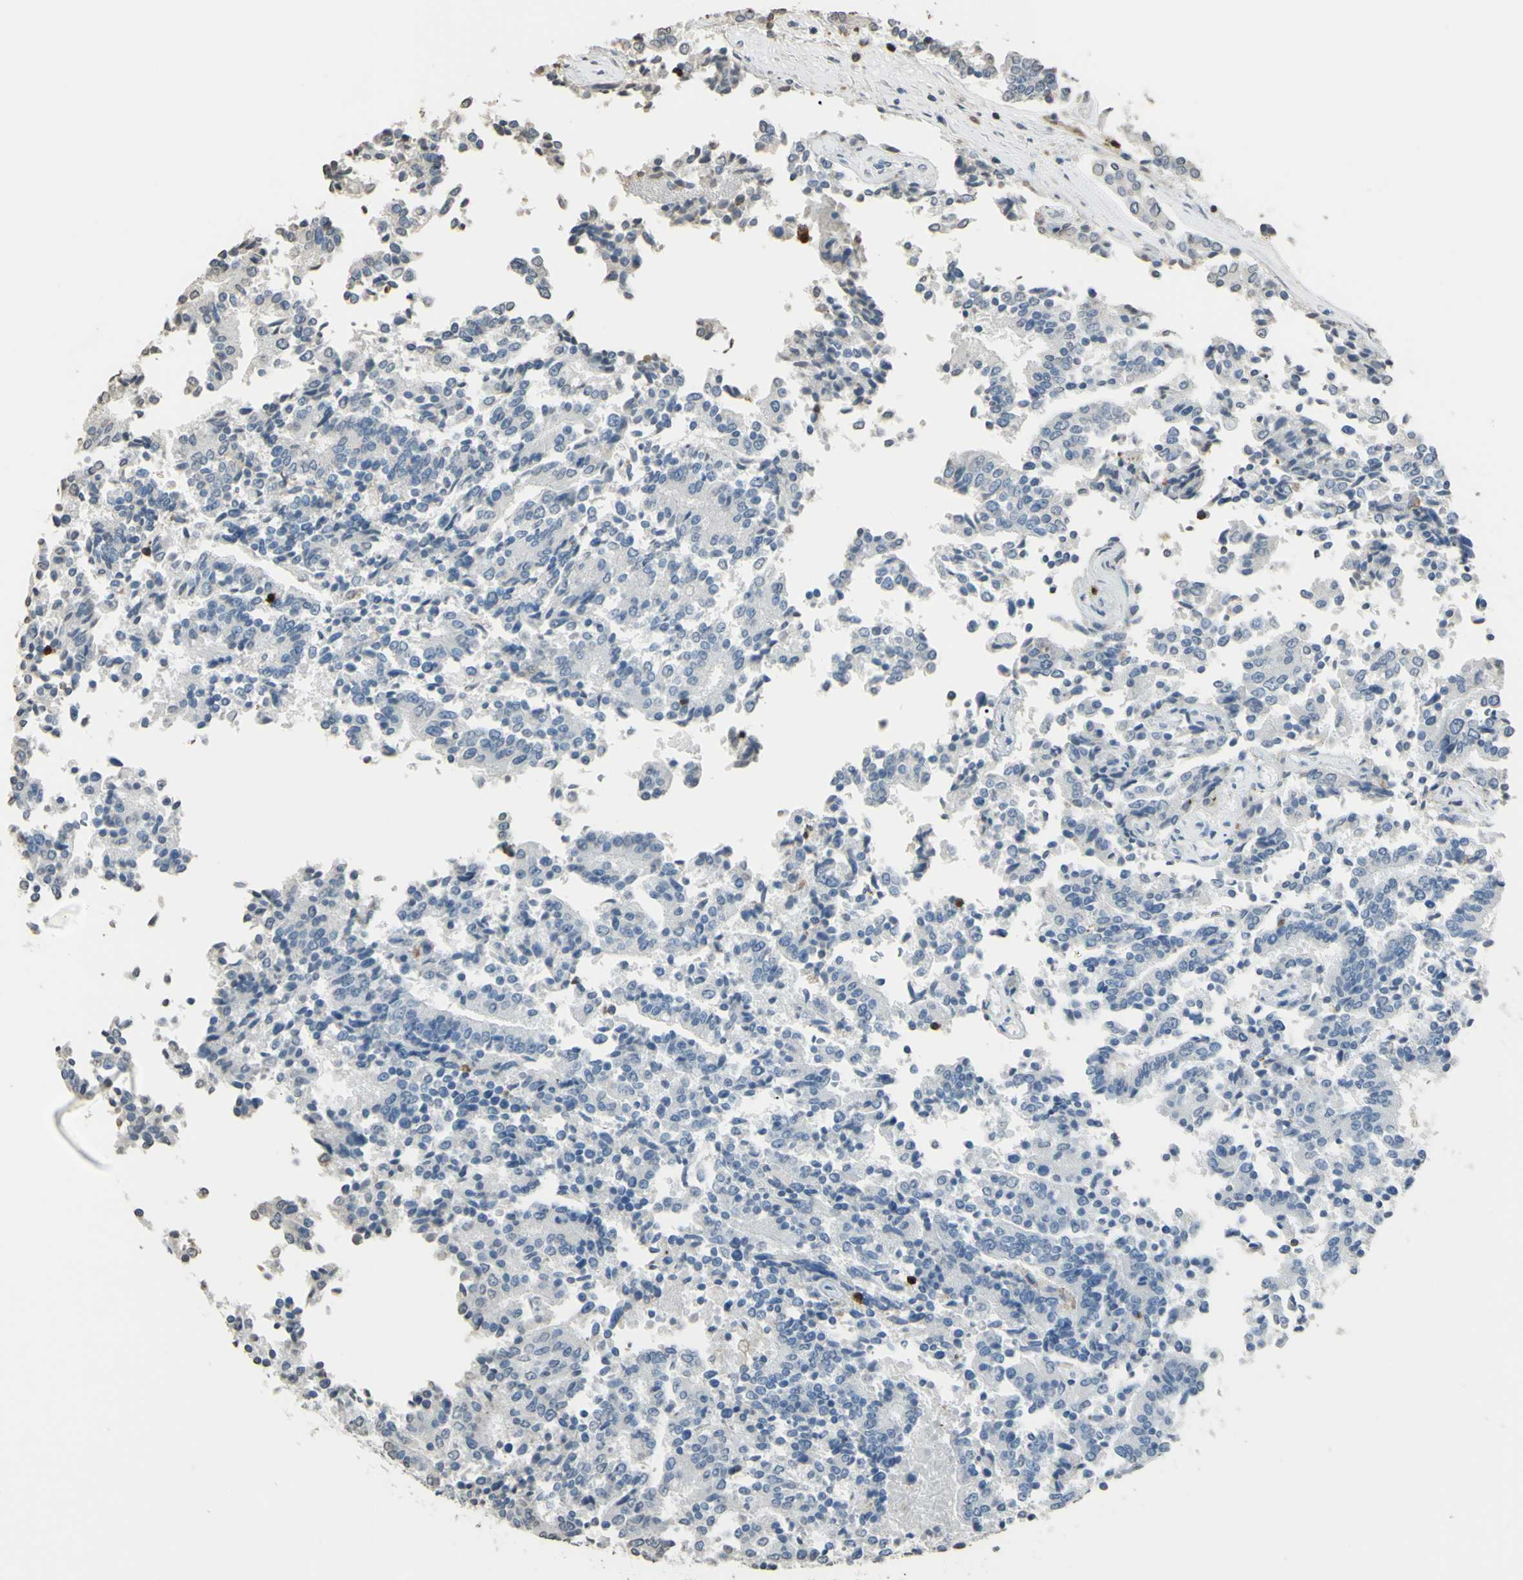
{"staining": {"intensity": "negative", "quantity": "none", "location": "none"}, "tissue": "prostate cancer", "cell_type": "Tumor cells", "image_type": "cancer", "snomed": [{"axis": "morphology", "description": "Normal tissue, NOS"}, {"axis": "morphology", "description": "Adenocarcinoma, High grade"}, {"axis": "topography", "description": "Prostate"}, {"axis": "topography", "description": "Seminal veicle"}], "caption": "Tumor cells are negative for protein expression in human adenocarcinoma (high-grade) (prostate).", "gene": "PSTPIP1", "patient": {"sex": "male", "age": 55}}